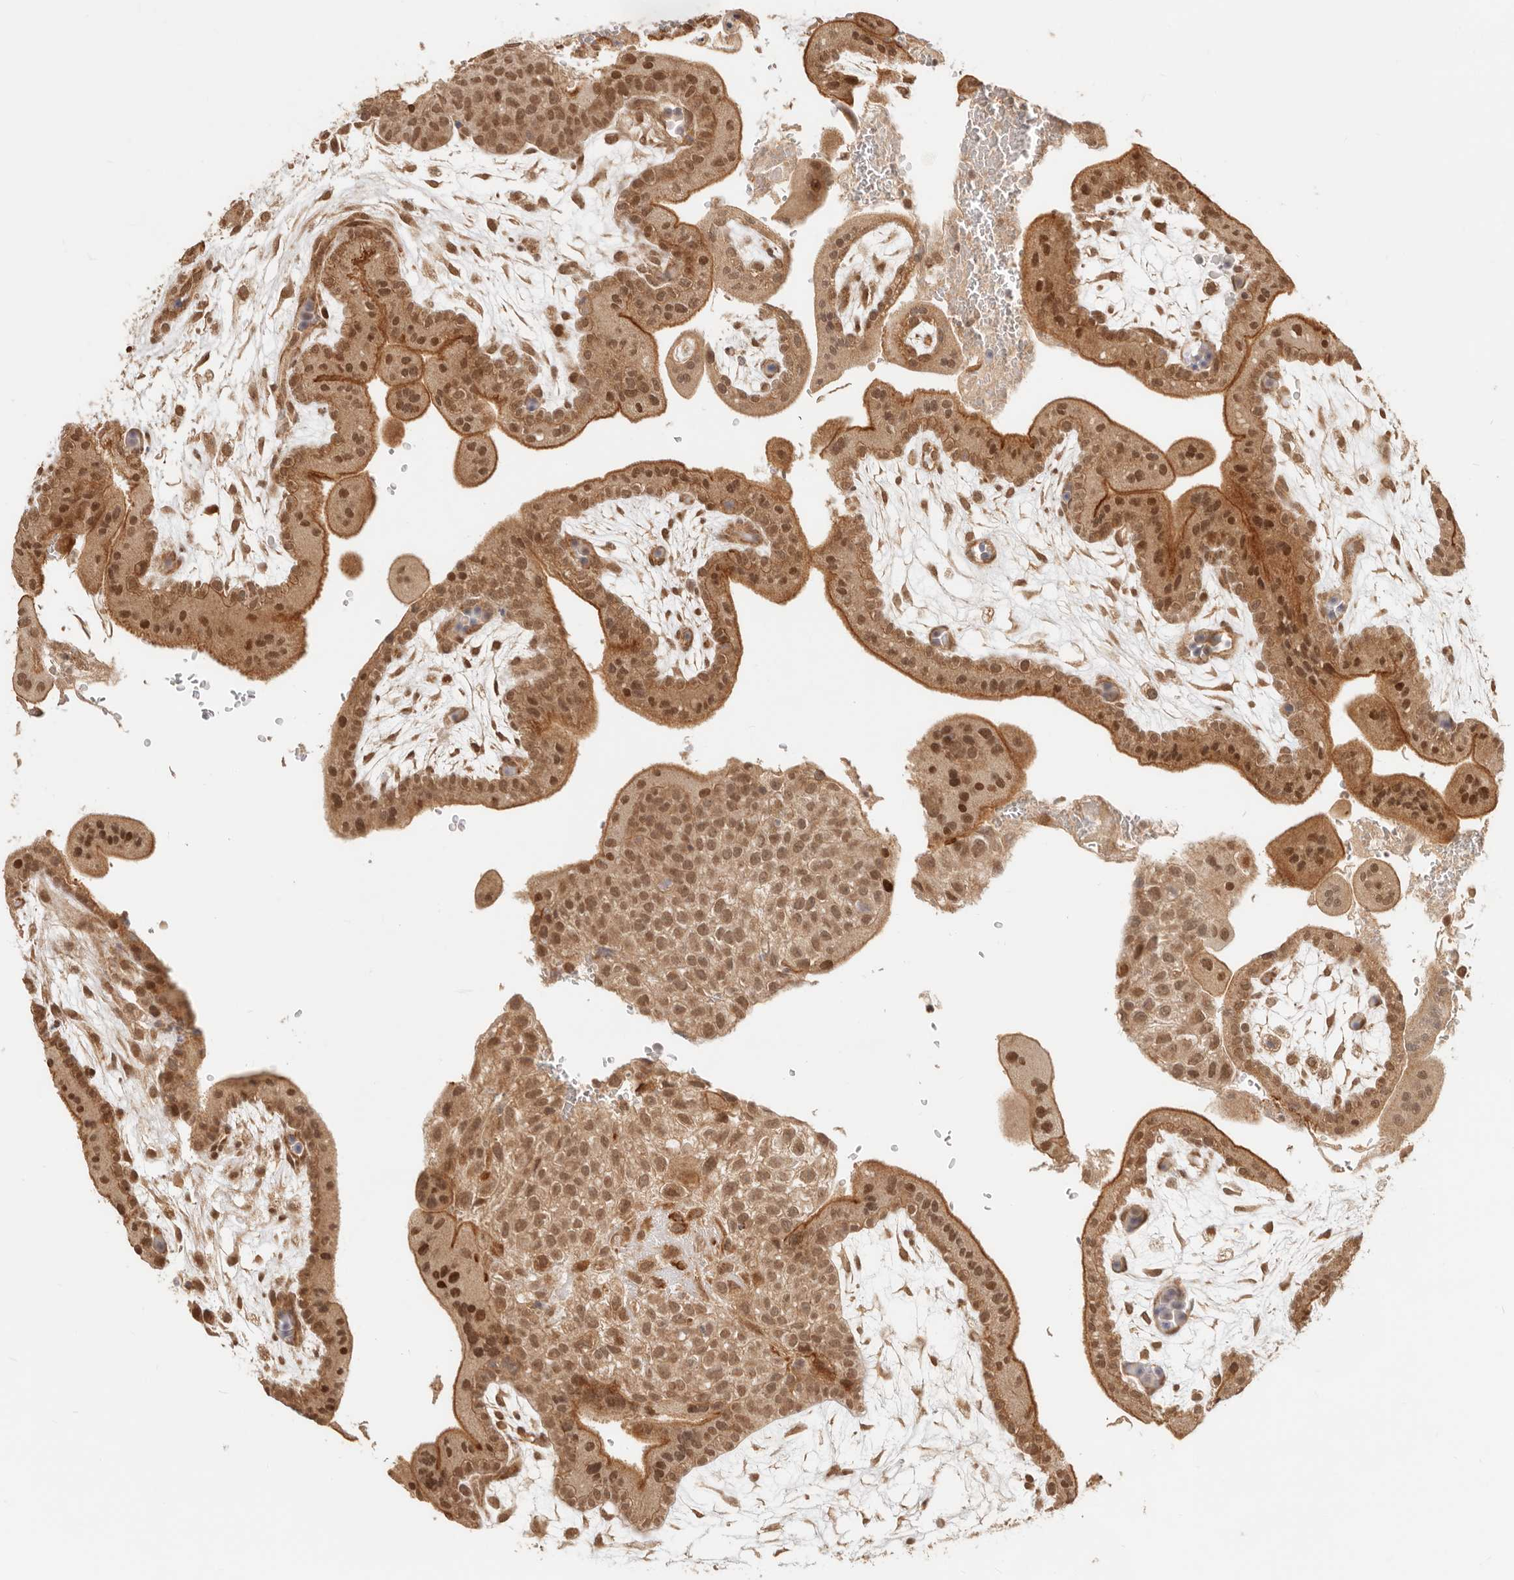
{"staining": {"intensity": "moderate", "quantity": ">75%", "location": "nuclear"}, "tissue": "placenta", "cell_type": "Decidual cells", "image_type": "normal", "snomed": [{"axis": "morphology", "description": "Normal tissue, NOS"}, {"axis": "topography", "description": "Placenta"}], "caption": "Placenta stained for a protein (brown) exhibits moderate nuclear positive staining in about >75% of decidual cells.", "gene": "BAALC", "patient": {"sex": "female", "age": 35}}